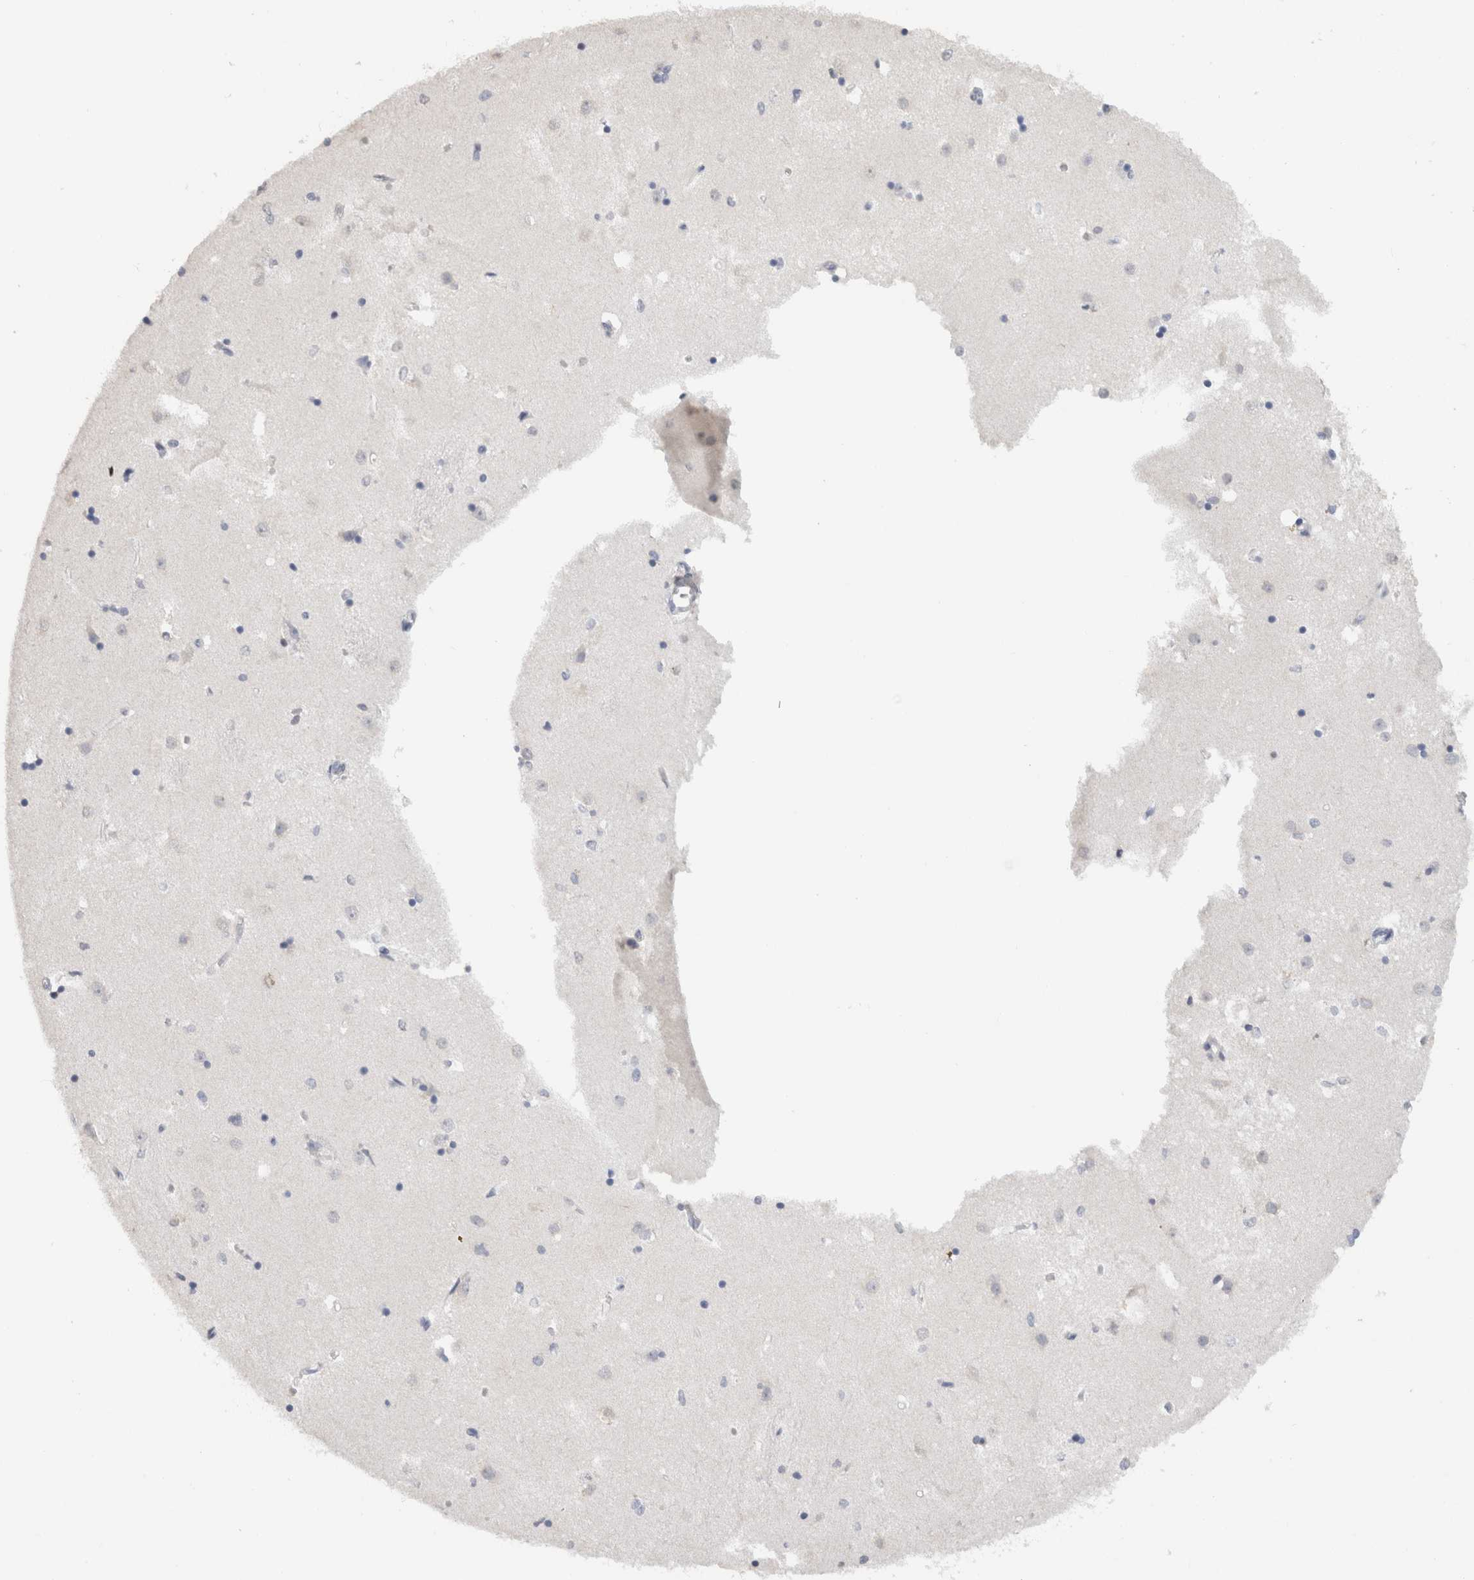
{"staining": {"intensity": "negative", "quantity": "none", "location": "none"}, "tissue": "caudate", "cell_type": "Glial cells", "image_type": "normal", "snomed": [{"axis": "morphology", "description": "Normal tissue, NOS"}, {"axis": "topography", "description": "Lateral ventricle wall"}], "caption": "Human caudate stained for a protein using IHC exhibits no staining in glial cells.", "gene": "LAMP3", "patient": {"sex": "male", "age": 45}}